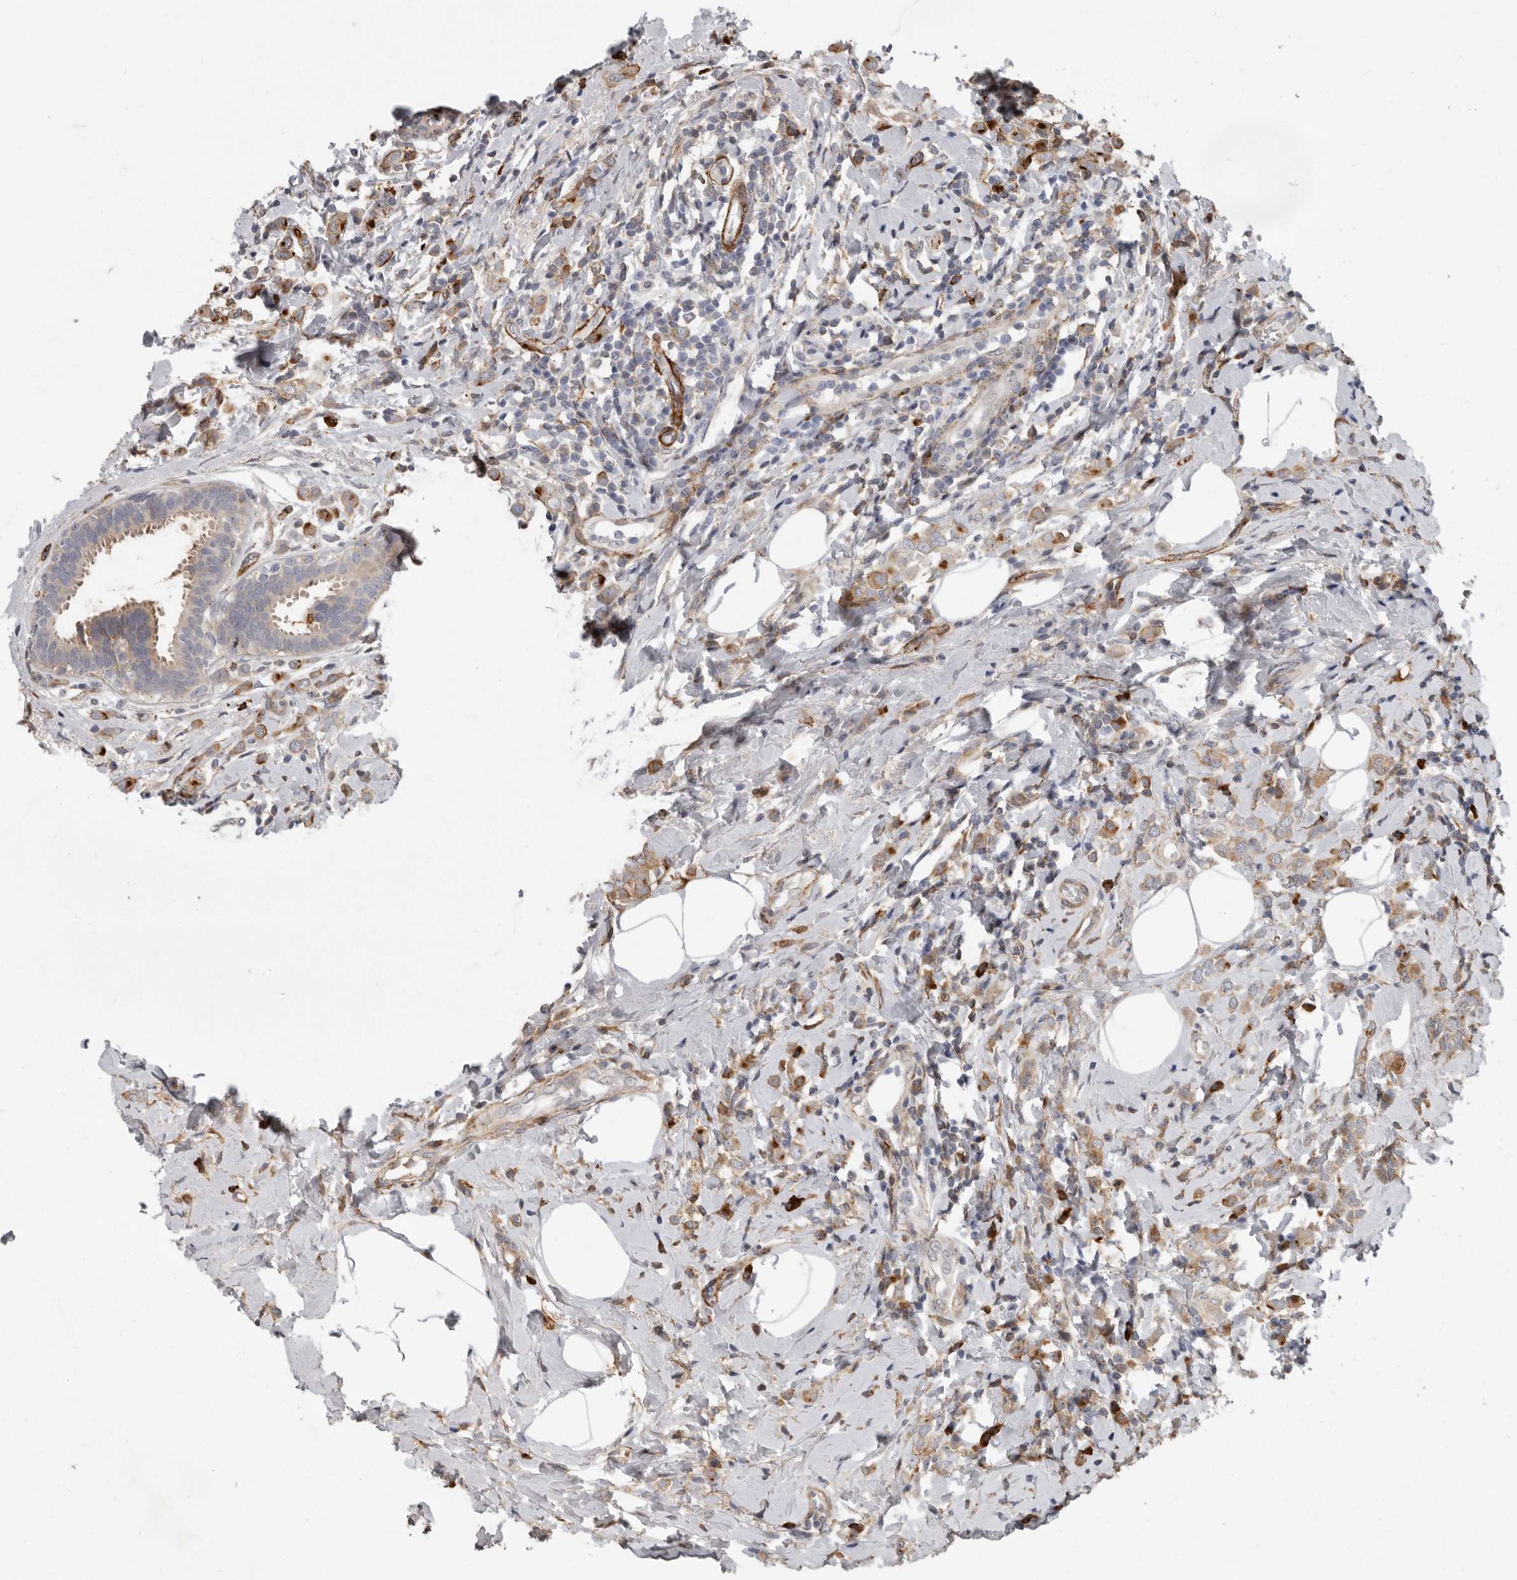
{"staining": {"intensity": "moderate", "quantity": ">75%", "location": "cytoplasmic/membranous"}, "tissue": "breast cancer", "cell_type": "Tumor cells", "image_type": "cancer", "snomed": [{"axis": "morphology", "description": "Lobular carcinoma"}, {"axis": "topography", "description": "Breast"}], "caption": "Human lobular carcinoma (breast) stained with a protein marker demonstrates moderate staining in tumor cells.", "gene": "ATXN3L", "patient": {"sex": "female", "age": 47}}